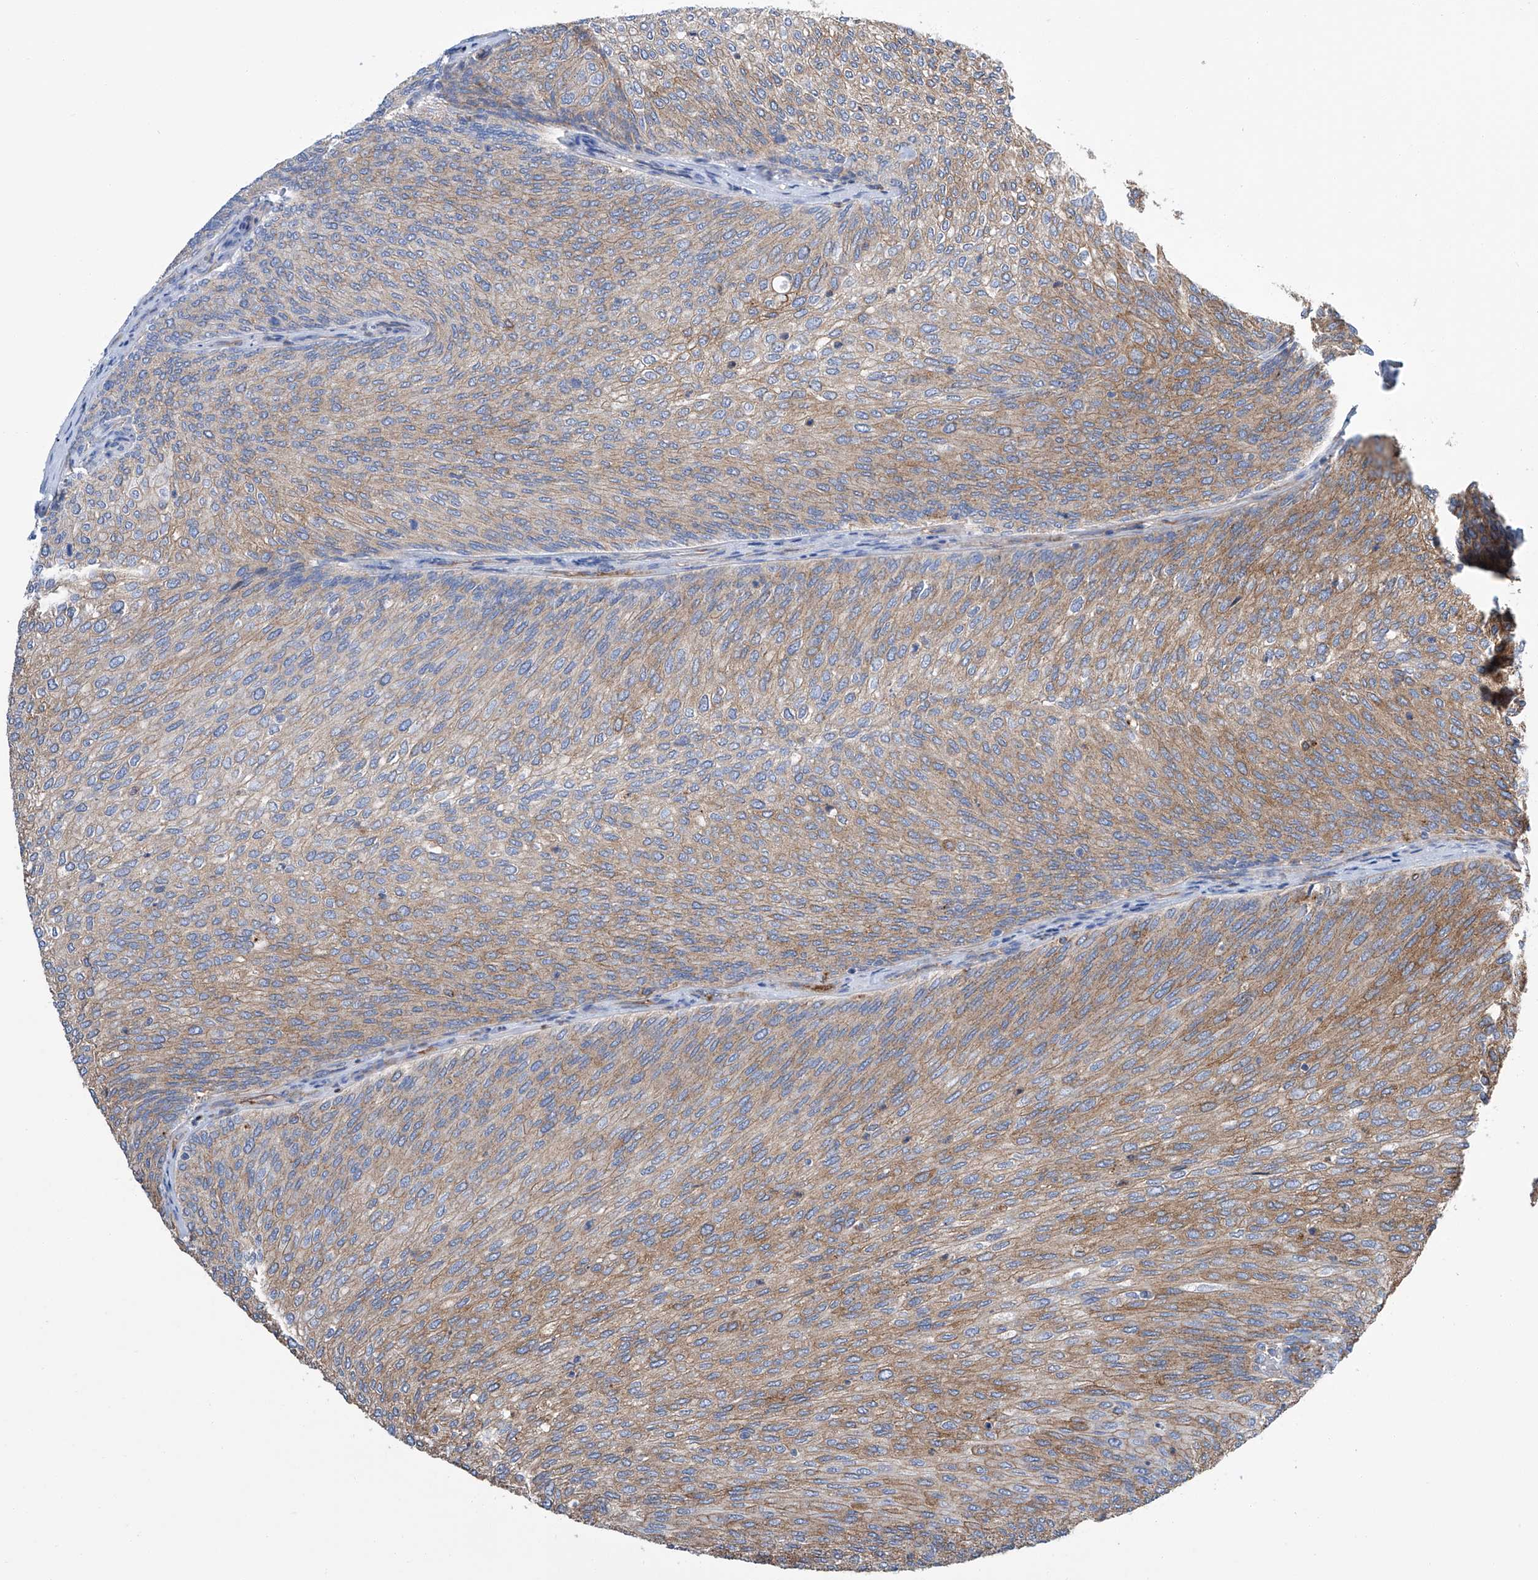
{"staining": {"intensity": "moderate", "quantity": ">75%", "location": "cytoplasmic/membranous"}, "tissue": "urothelial cancer", "cell_type": "Tumor cells", "image_type": "cancer", "snomed": [{"axis": "morphology", "description": "Urothelial carcinoma, Low grade"}, {"axis": "topography", "description": "Urinary bladder"}], "caption": "Immunohistochemical staining of human urothelial cancer exhibits moderate cytoplasmic/membranous protein staining in about >75% of tumor cells.", "gene": "GPT", "patient": {"sex": "female", "age": 79}}